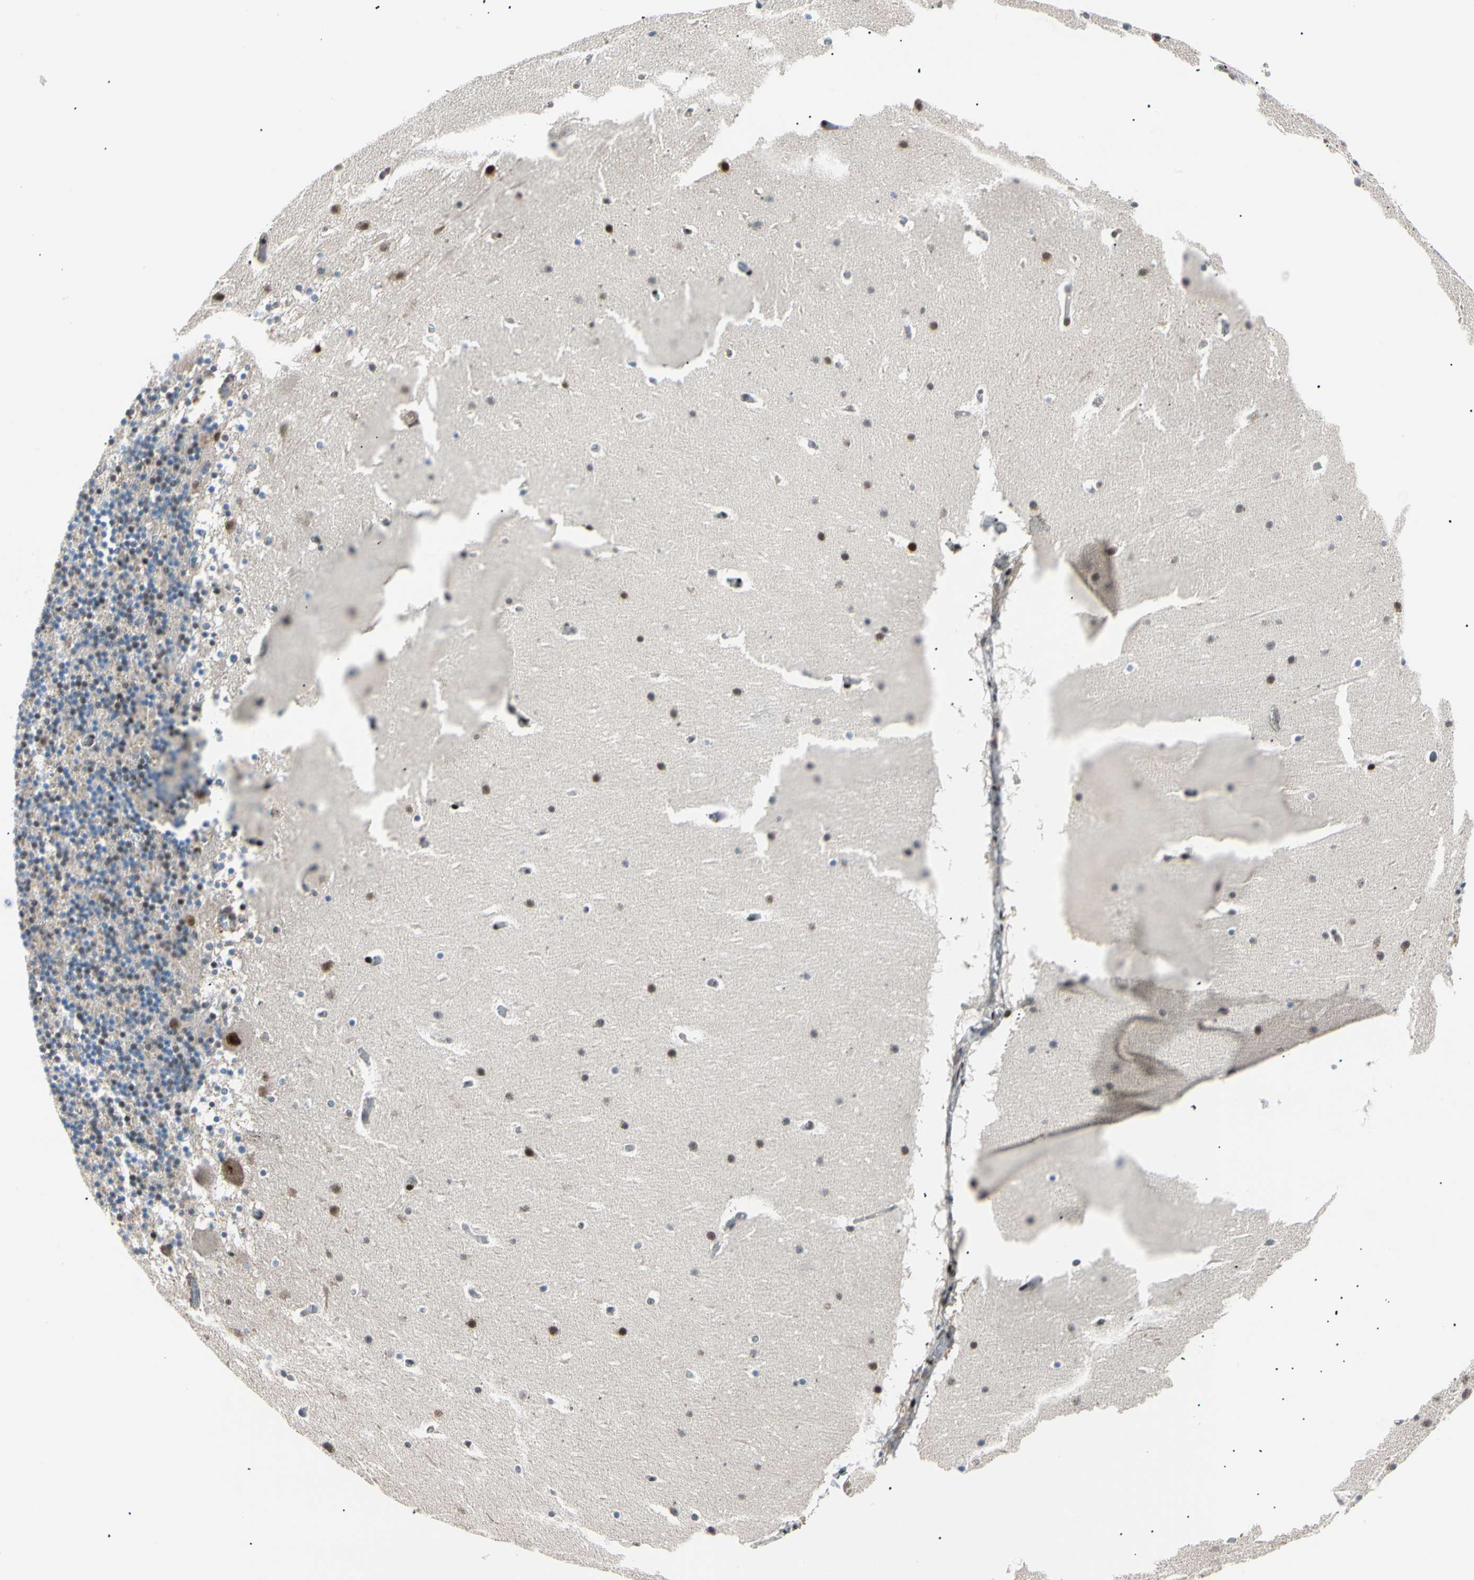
{"staining": {"intensity": "strong", "quantity": "25%-75%", "location": "nuclear"}, "tissue": "cerebellum", "cell_type": "Cells in granular layer", "image_type": "normal", "snomed": [{"axis": "morphology", "description": "Normal tissue, NOS"}, {"axis": "topography", "description": "Cerebellum"}], "caption": "The image reveals a brown stain indicating the presence of a protein in the nuclear of cells in granular layer in cerebellum.", "gene": "E2F1", "patient": {"sex": "male", "age": 45}}